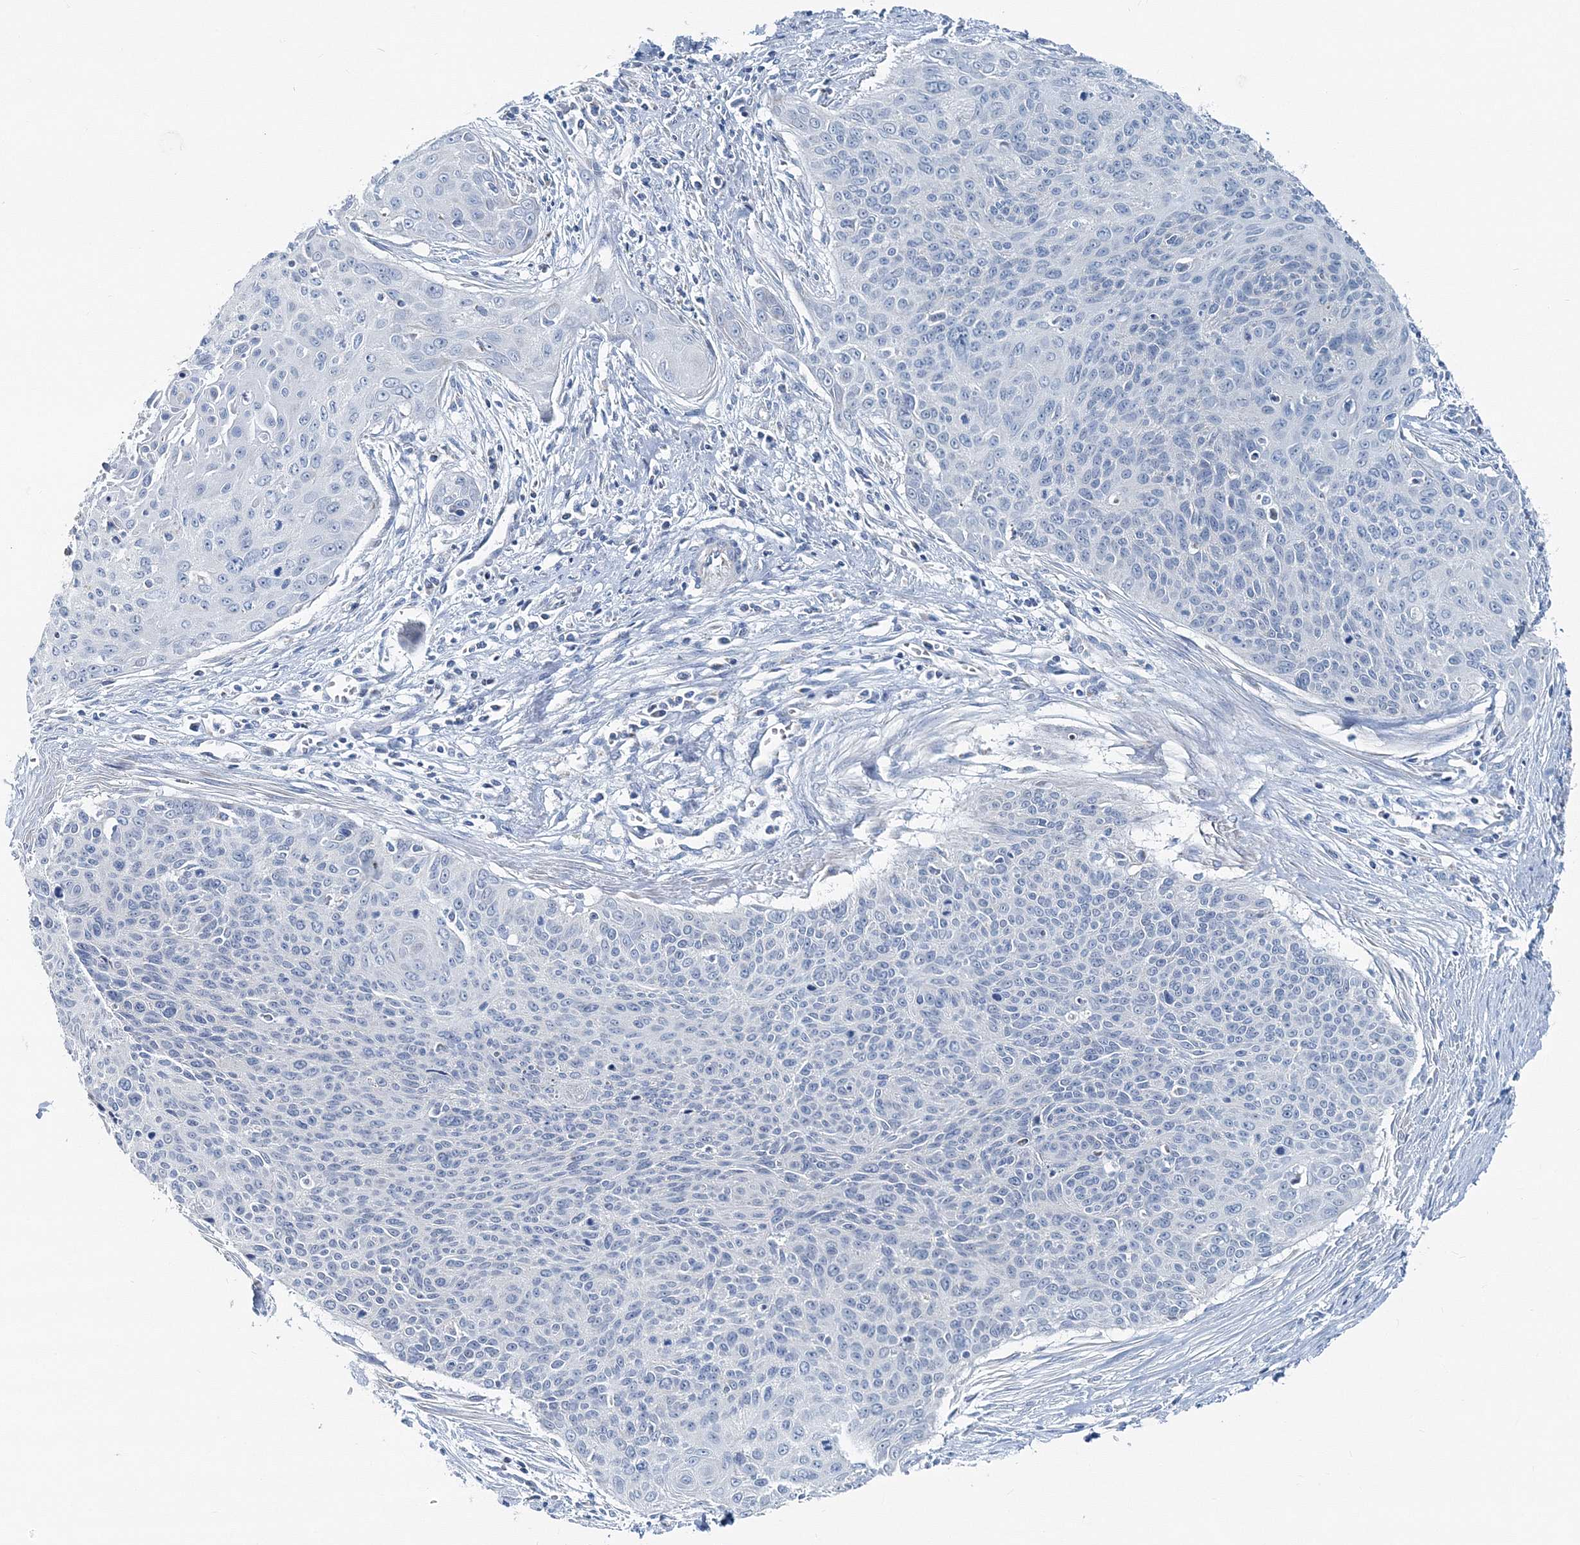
{"staining": {"intensity": "negative", "quantity": "none", "location": "none"}, "tissue": "cervical cancer", "cell_type": "Tumor cells", "image_type": "cancer", "snomed": [{"axis": "morphology", "description": "Squamous cell carcinoma, NOS"}, {"axis": "topography", "description": "Cervix"}], "caption": "An immunohistochemistry photomicrograph of cervical cancer (squamous cell carcinoma) is shown. There is no staining in tumor cells of cervical cancer (squamous cell carcinoma).", "gene": "GABARAPL2", "patient": {"sex": "female", "age": 55}}